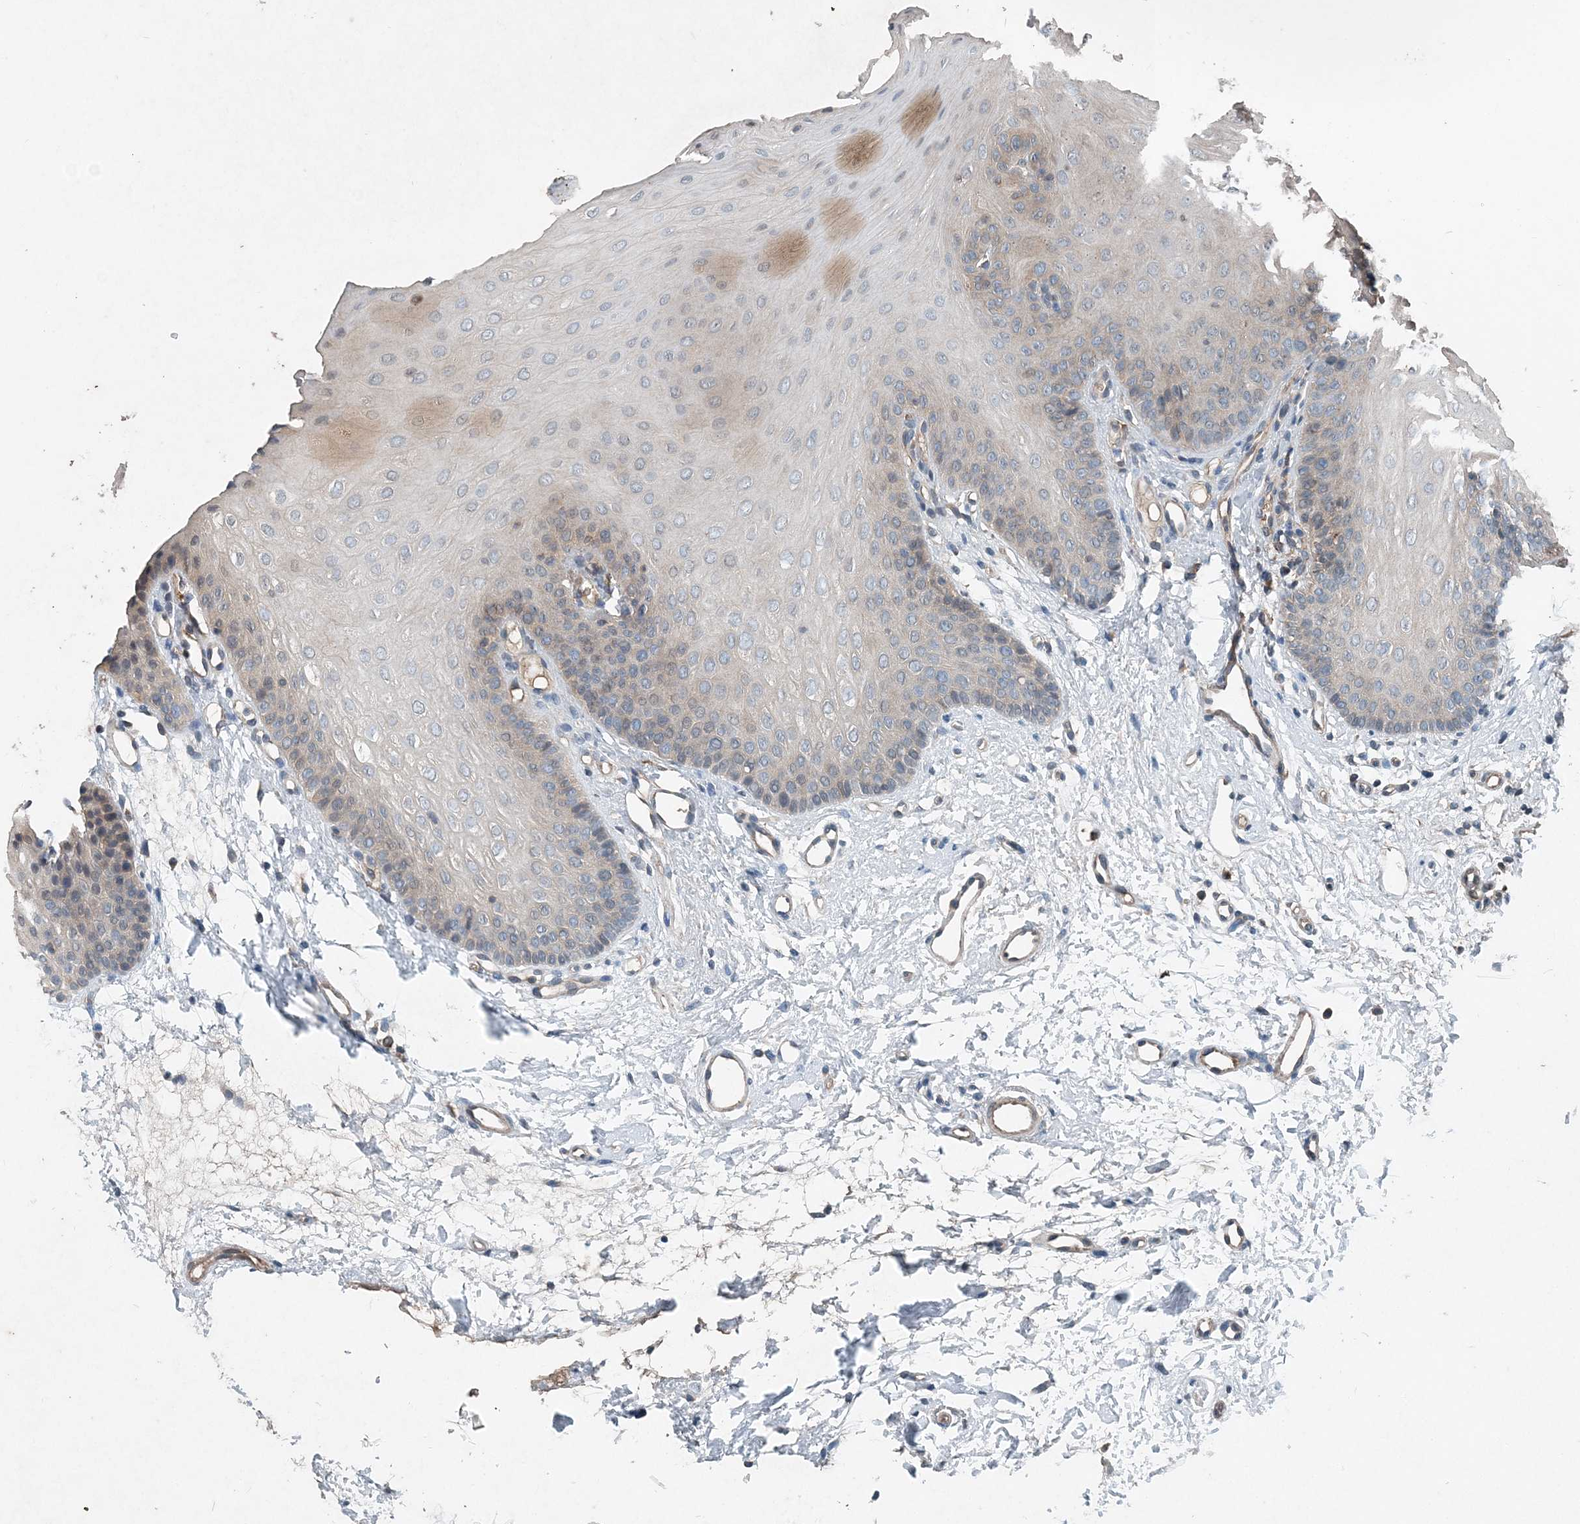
{"staining": {"intensity": "weak", "quantity": "<25%", "location": "cytoplasmic/membranous"}, "tissue": "oral mucosa", "cell_type": "Squamous epithelial cells", "image_type": "normal", "snomed": [{"axis": "morphology", "description": "Normal tissue, NOS"}, {"axis": "topography", "description": "Oral tissue"}], "caption": "A photomicrograph of human oral mucosa is negative for staining in squamous epithelial cells. (Stains: DAB (3,3'-diaminobenzidine) immunohistochemistry (IHC) with hematoxylin counter stain, Microscopy: brightfield microscopy at high magnification).", "gene": "SMPD3", "patient": {"sex": "female", "age": 68}}